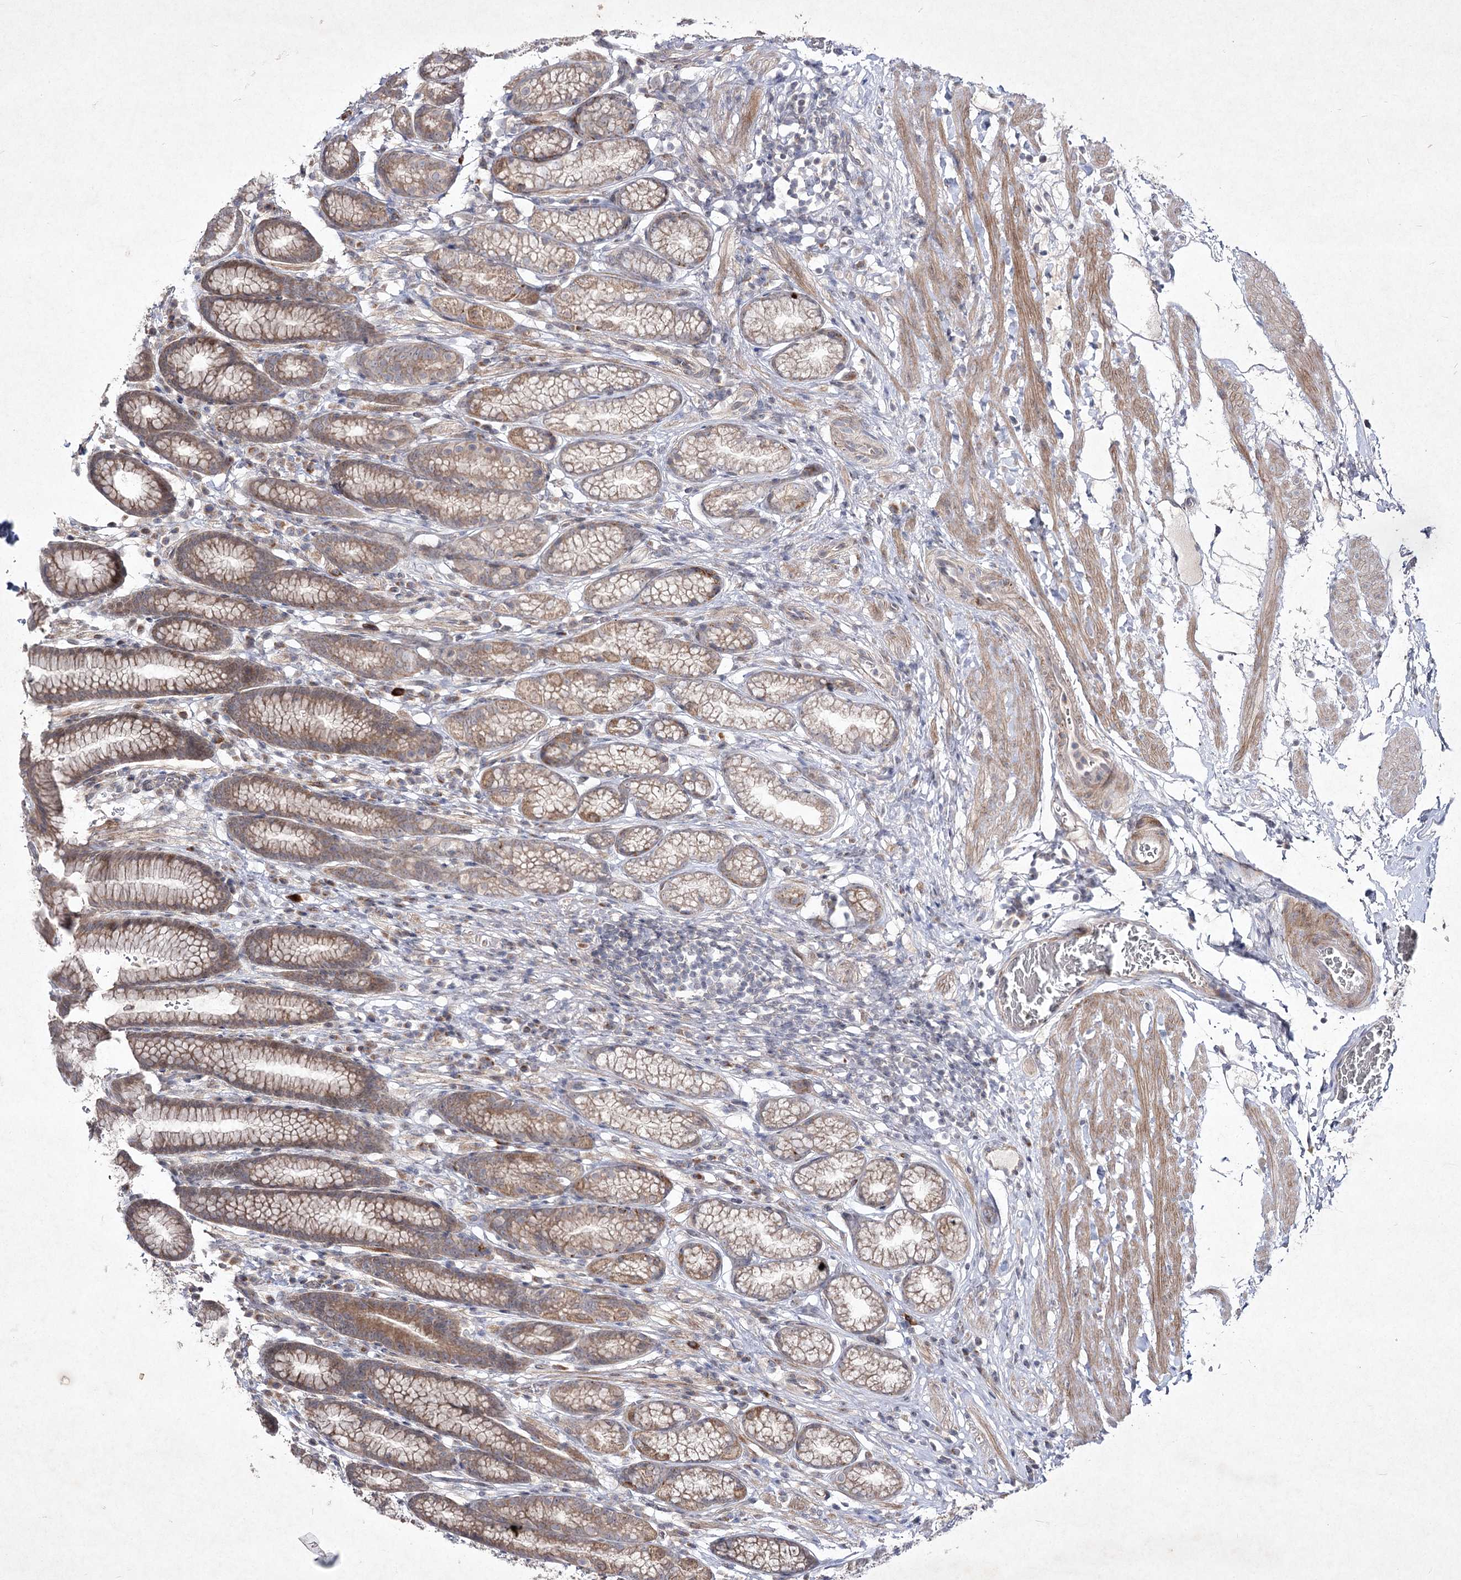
{"staining": {"intensity": "moderate", "quantity": ">75%", "location": "cytoplasmic/membranous"}, "tissue": "stomach", "cell_type": "Glandular cells", "image_type": "normal", "snomed": [{"axis": "morphology", "description": "Normal tissue, NOS"}, {"axis": "topography", "description": "Stomach"}], "caption": "Immunohistochemical staining of unremarkable stomach demonstrates medium levels of moderate cytoplasmic/membranous positivity in approximately >75% of glandular cells. (Stains: DAB (3,3'-diaminobenzidine) in brown, nuclei in blue, Microscopy: brightfield microscopy at high magnification).", "gene": "CIB2", "patient": {"sex": "male", "age": 42}}